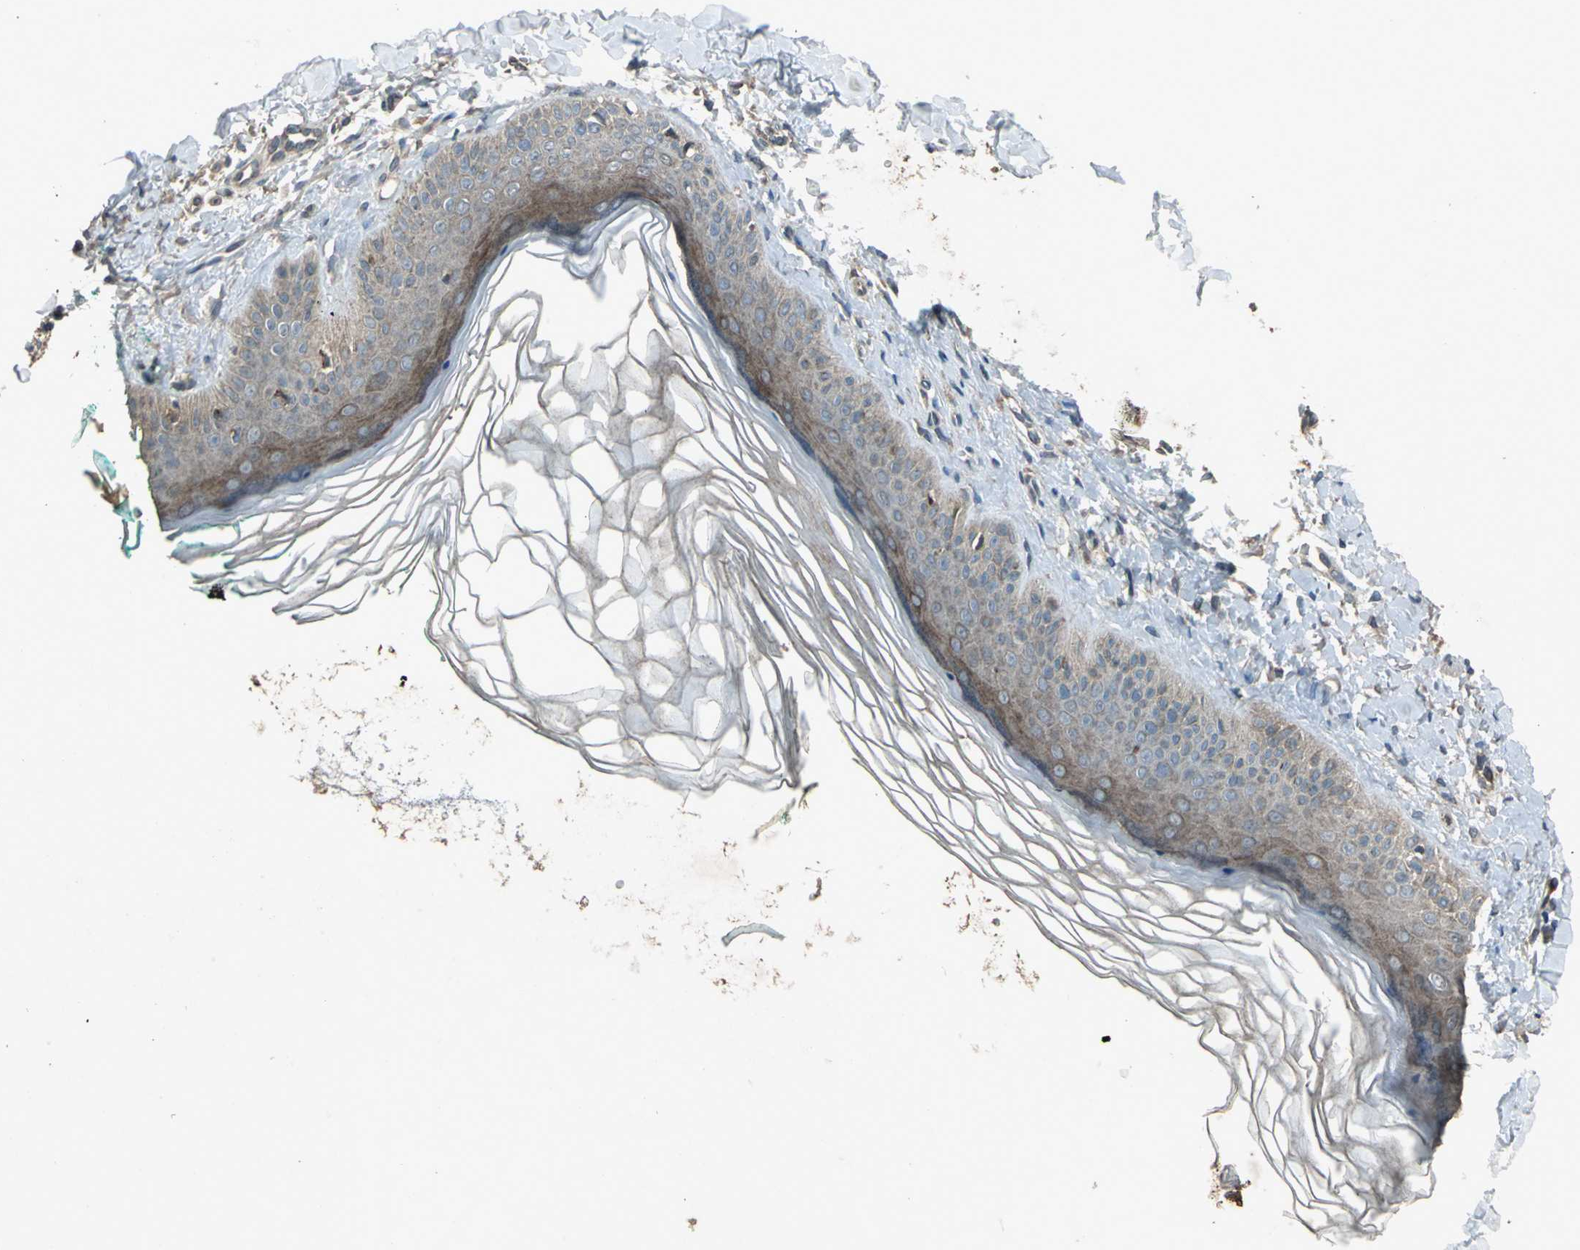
{"staining": {"intensity": "moderate", "quantity": "25%-75%", "location": "cytoplasmic/membranous"}, "tissue": "skin", "cell_type": "Fibroblasts", "image_type": "normal", "snomed": [{"axis": "morphology", "description": "Normal tissue, NOS"}, {"axis": "topography", "description": "Skin"}], "caption": "An IHC photomicrograph of normal tissue is shown. Protein staining in brown labels moderate cytoplasmic/membranous positivity in skin within fibroblasts.", "gene": "SEPTIN4", "patient": {"sex": "male", "age": 71}}